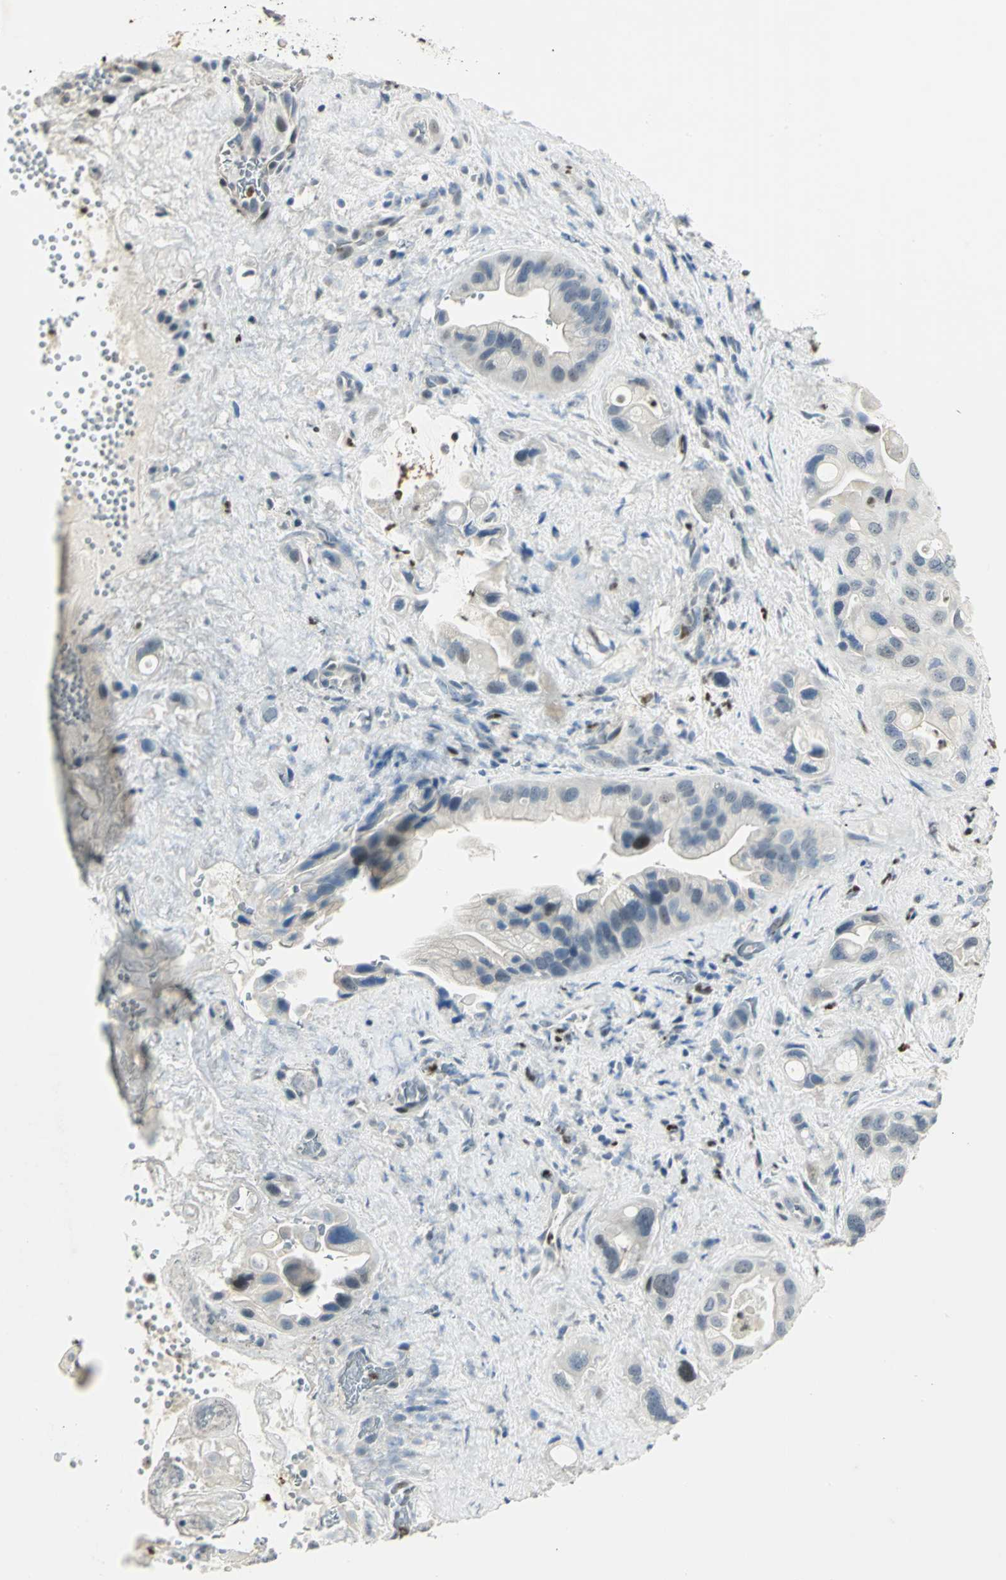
{"staining": {"intensity": "negative", "quantity": "none", "location": "none"}, "tissue": "pancreatic cancer", "cell_type": "Tumor cells", "image_type": "cancer", "snomed": [{"axis": "morphology", "description": "Adenocarcinoma, NOS"}, {"axis": "topography", "description": "Pancreas"}], "caption": "IHC image of human pancreatic cancer stained for a protein (brown), which reveals no staining in tumor cells.", "gene": "BCL6", "patient": {"sex": "female", "age": 77}}